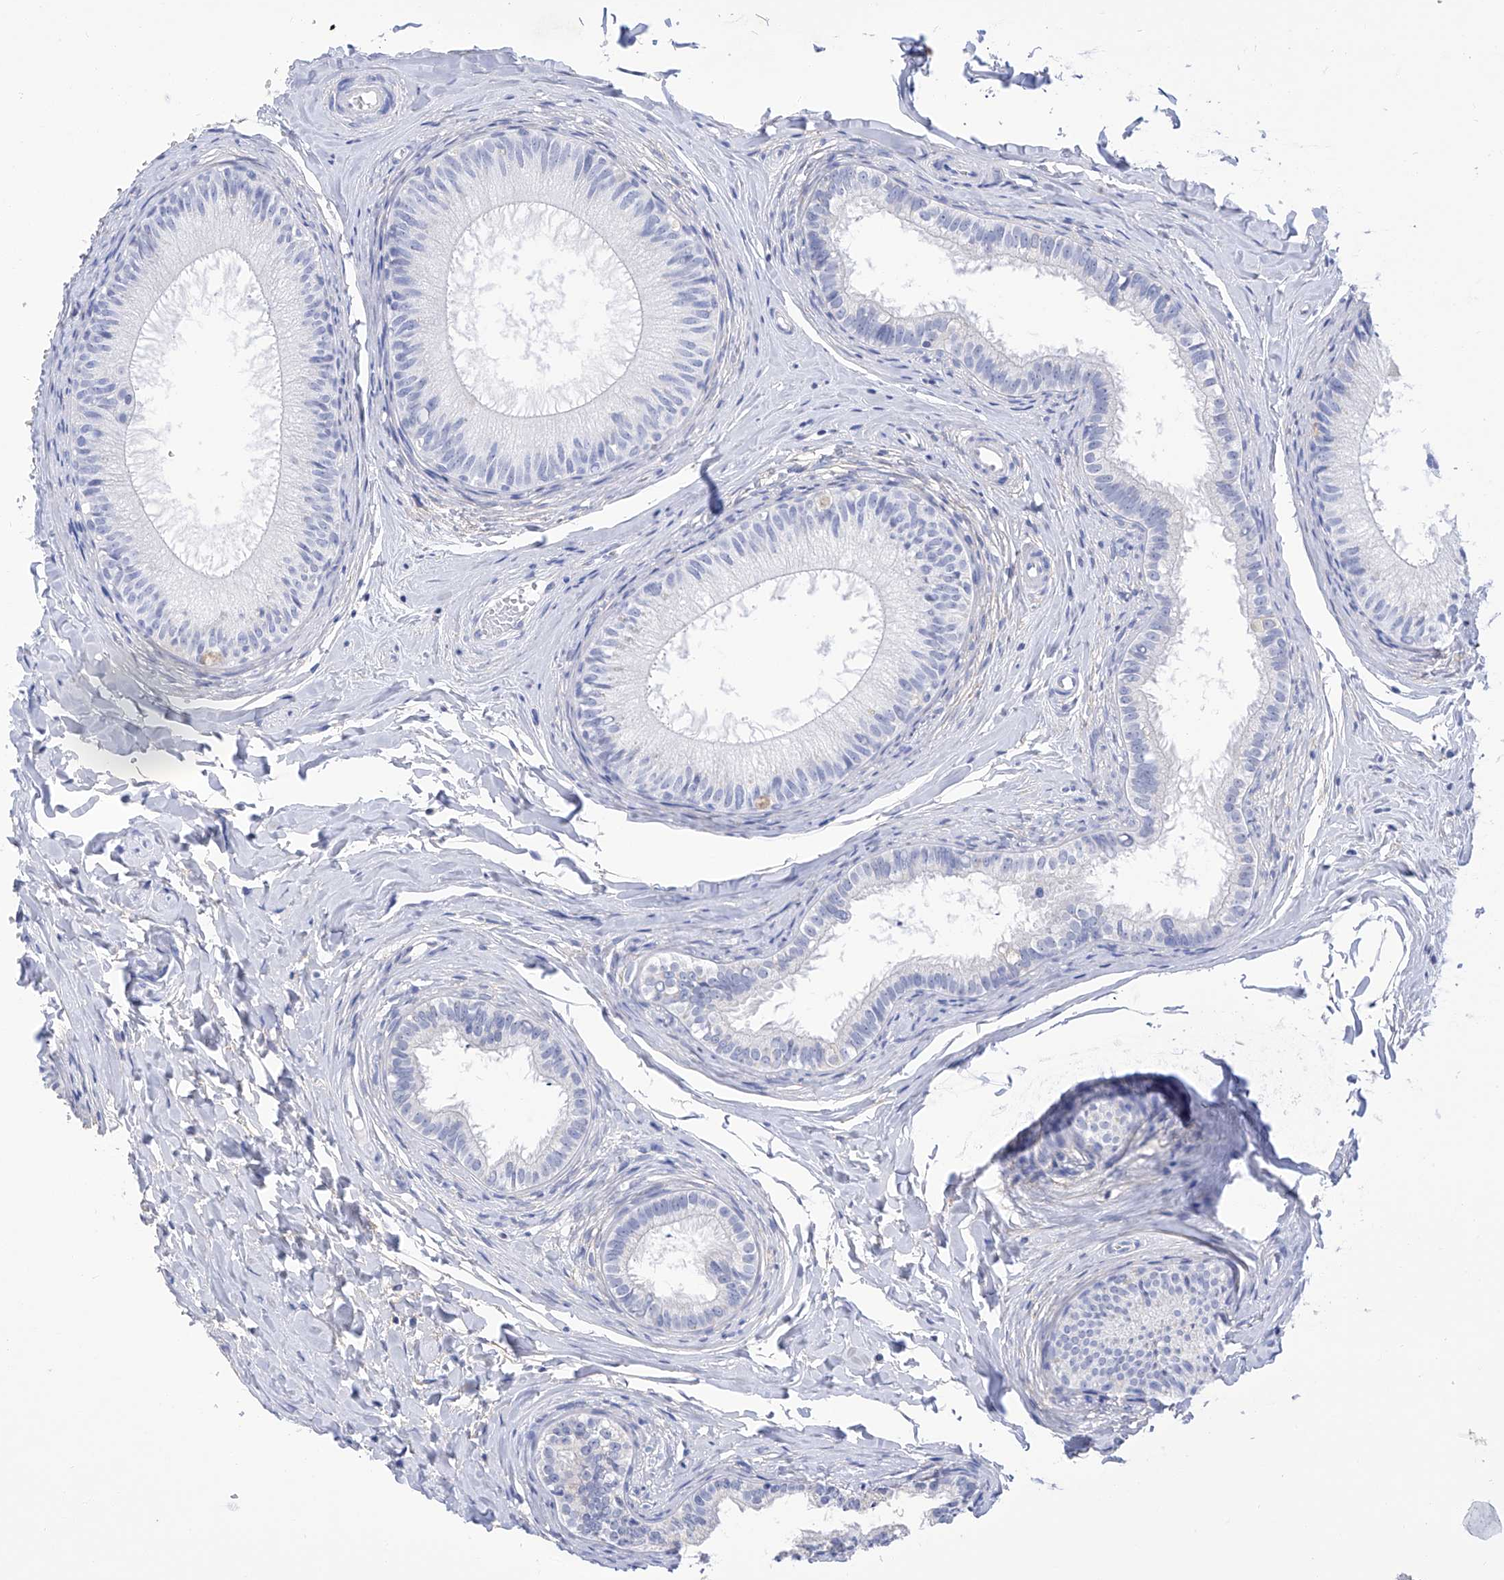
{"staining": {"intensity": "negative", "quantity": "none", "location": "none"}, "tissue": "epididymis", "cell_type": "Glandular cells", "image_type": "normal", "snomed": [{"axis": "morphology", "description": "Normal tissue, NOS"}, {"axis": "topography", "description": "Epididymis"}], "caption": "An immunohistochemistry (IHC) histopathology image of benign epididymis is shown. There is no staining in glandular cells of epididymis. (Stains: DAB IHC with hematoxylin counter stain, Microscopy: brightfield microscopy at high magnification).", "gene": "FLG", "patient": {"sex": "male", "age": 34}}